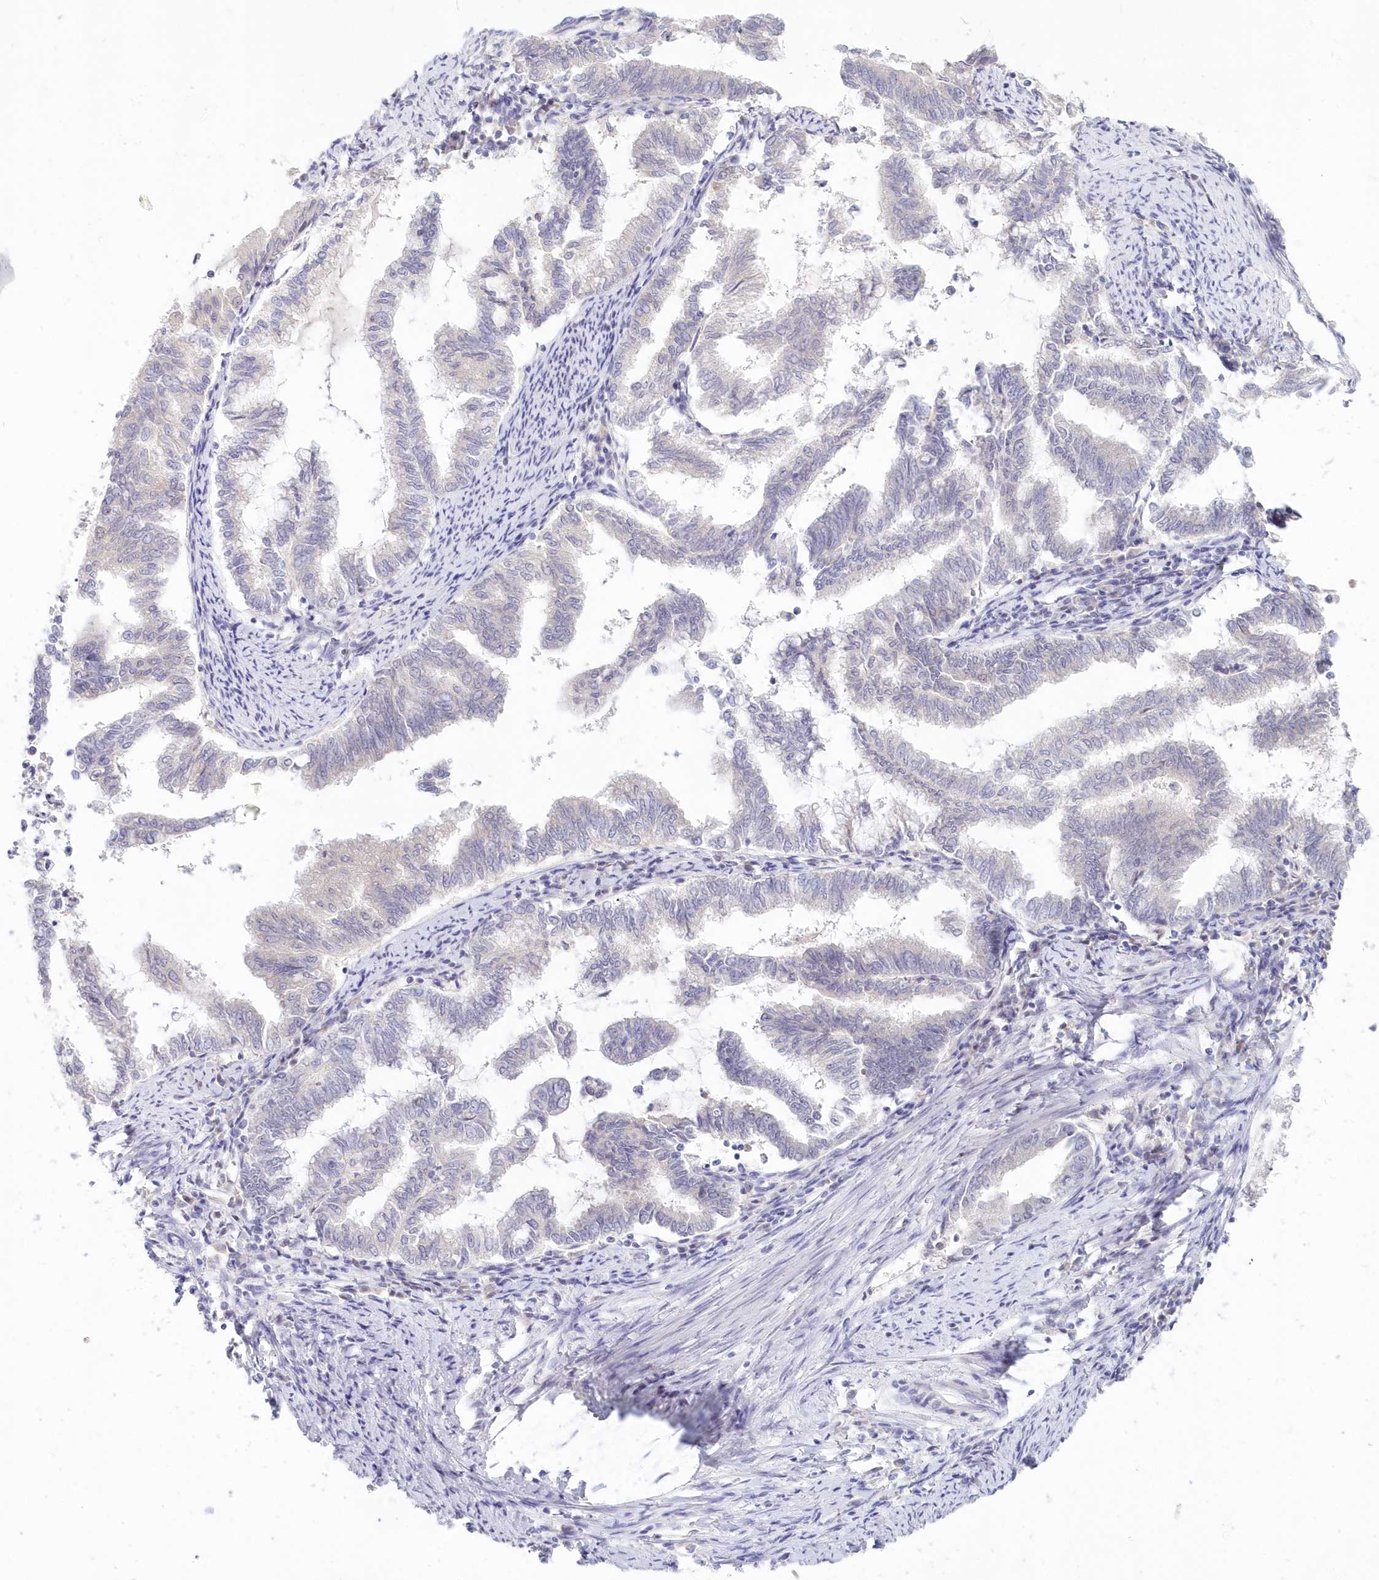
{"staining": {"intensity": "negative", "quantity": "none", "location": "none"}, "tissue": "endometrial cancer", "cell_type": "Tumor cells", "image_type": "cancer", "snomed": [{"axis": "morphology", "description": "Adenocarcinoma, NOS"}, {"axis": "topography", "description": "Endometrium"}], "caption": "Immunohistochemistry (IHC) histopathology image of neoplastic tissue: human endometrial cancer (adenocarcinoma) stained with DAB shows no significant protein staining in tumor cells. Nuclei are stained in blue.", "gene": "KATNA1", "patient": {"sex": "female", "age": 79}}